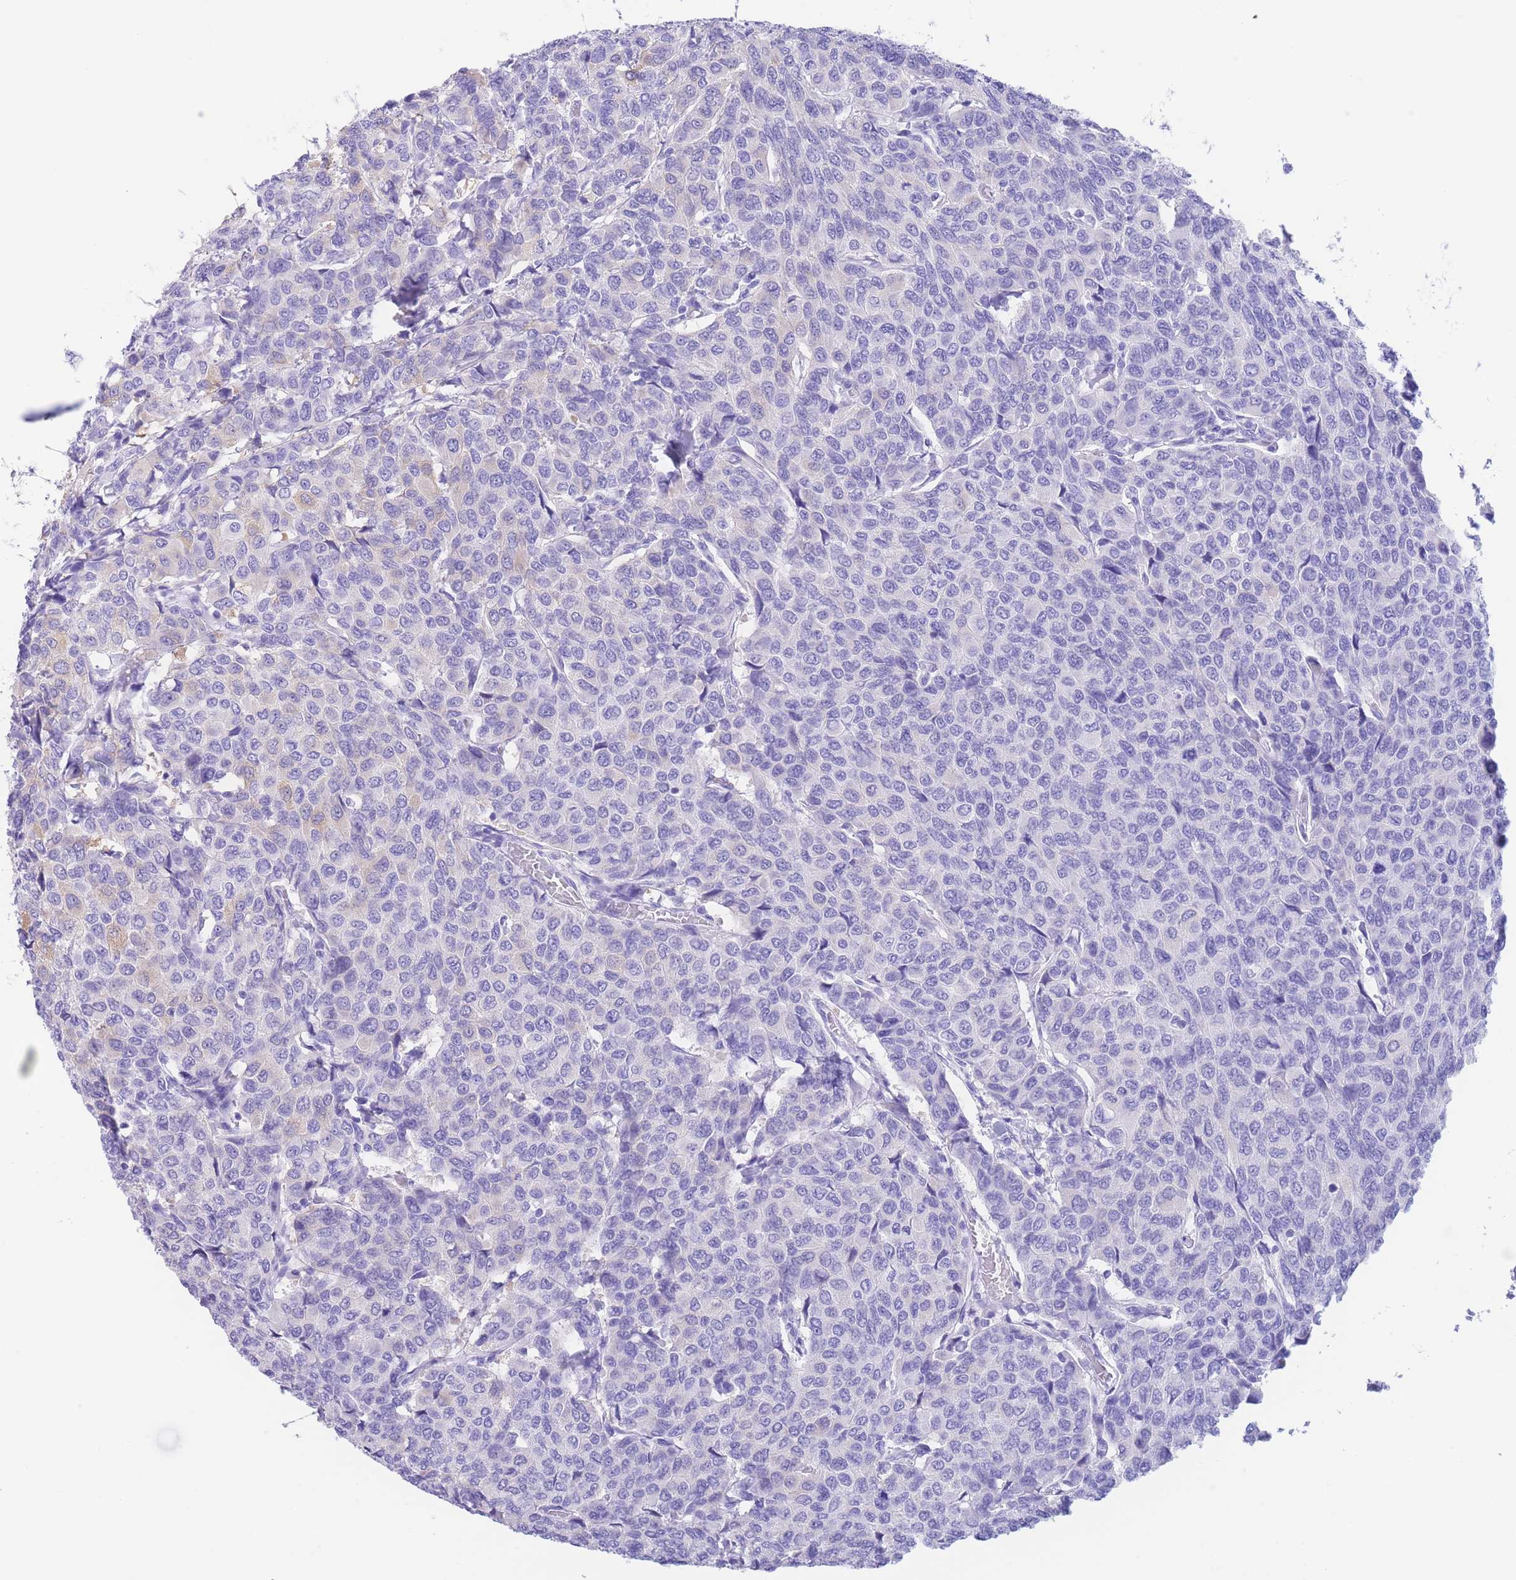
{"staining": {"intensity": "negative", "quantity": "none", "location": "none"}, "tissue": "breast cancer", "cell_type": "Tumor cells", "image_type": "cancer", "snomed": [{"axis": "morphology", "description": "Duct carcinoma"}, {"axis": "topography", "description": "Breast"}], "caption": "Tumor cells show no significant protein expression in infiltrating ductal carcinoma (breast).", "gene": "SLCO1B3", "patient": {"sex": "female", "age": 55}}